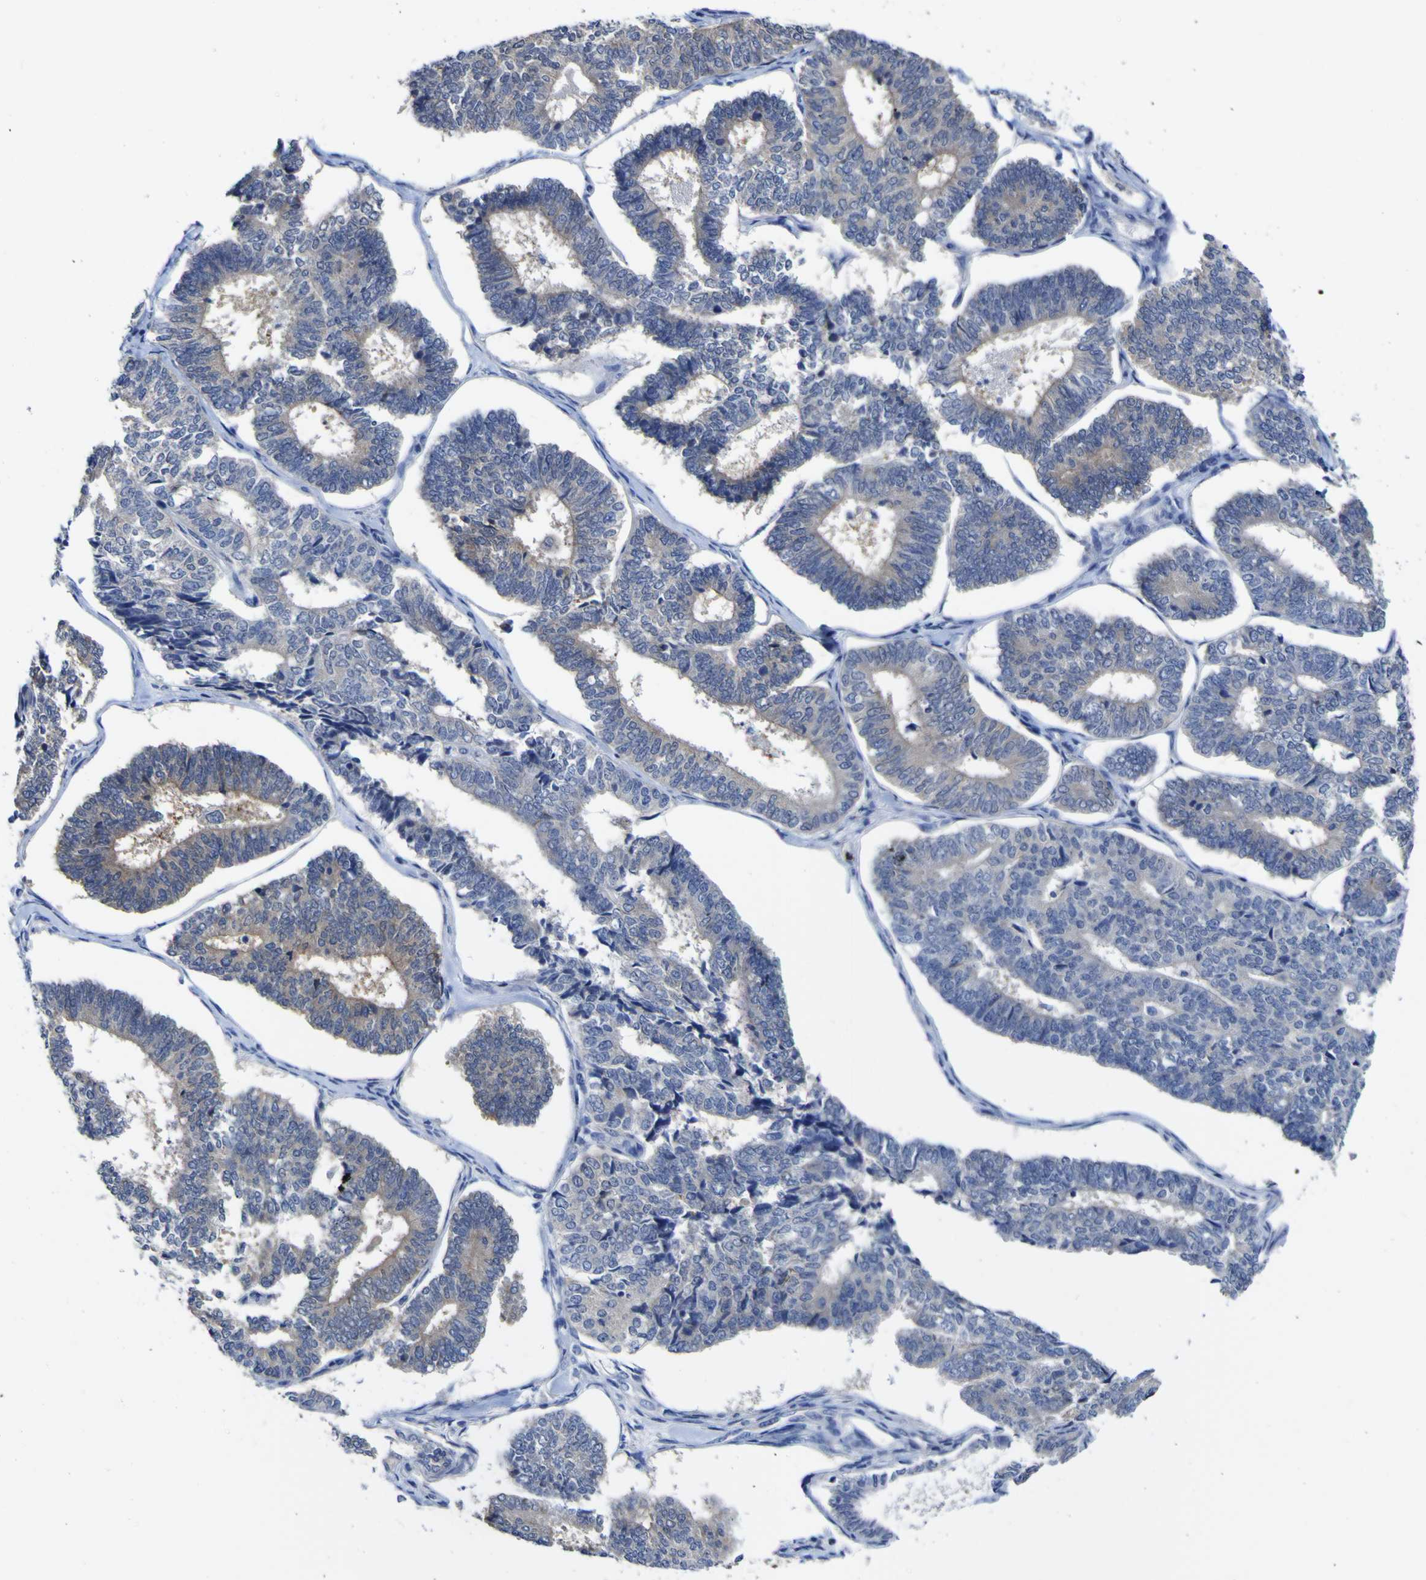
{"staining": {"intensity": "weak", "quantity": "25%-75%", "location": "cytoplasmic/membranous"}, "tissue": "endometrial cancer", "cell_type": "Tumor cells", "image_type": "cancer", "snomed": [{"axis": "morphology", "description": "Adenocarcinoma, NOS"}, {"axis": "topography", "description": "Endometrium"}], "caption": "Immunohistochemical staining of endometrial cancer reveals low levels of weak cytoplasmic/membranous protein positivity in about 25%-75% of tumor cells.", "gene": "CASP6", "patient": {"sex": "female", "age": 70}}